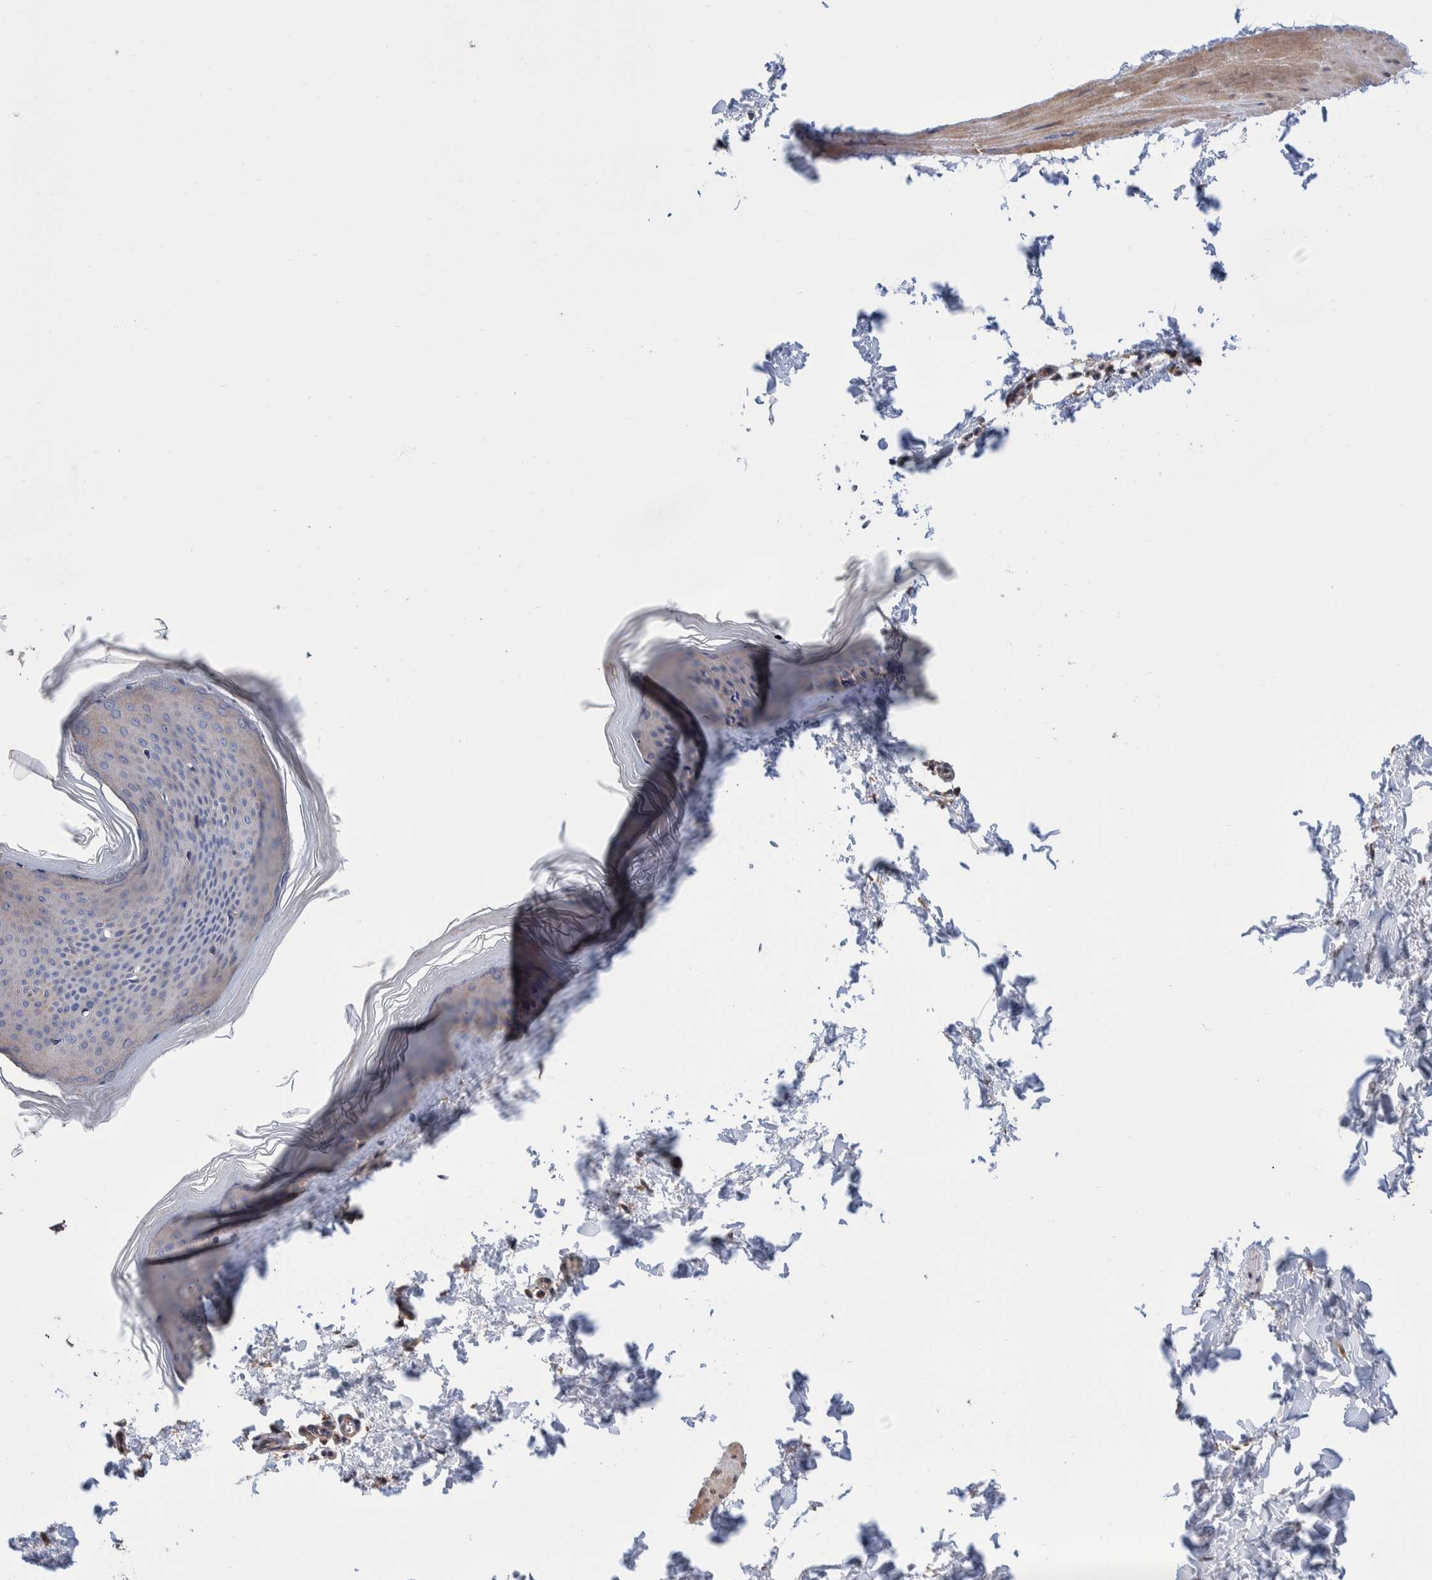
{"staining": {"intensity": "moderate", "quantity": ">75%", "location": "cytoplasmic/membranous"}, "tissue": "skin", "cell_type": "Fibroblasts", "image_type": "normal", "snomed": [{"axis": "morphology", "description": "Normal tissue, NOS"}, {"axis": "topography", "description": "Skin"}], "caption": "Benign skin reveals moderate cytoplasmic/membranous staining in approximately >75% of fibroblasts.", "gene": "SLC45A4", "patient": {"sex": "female", "age": 27}}